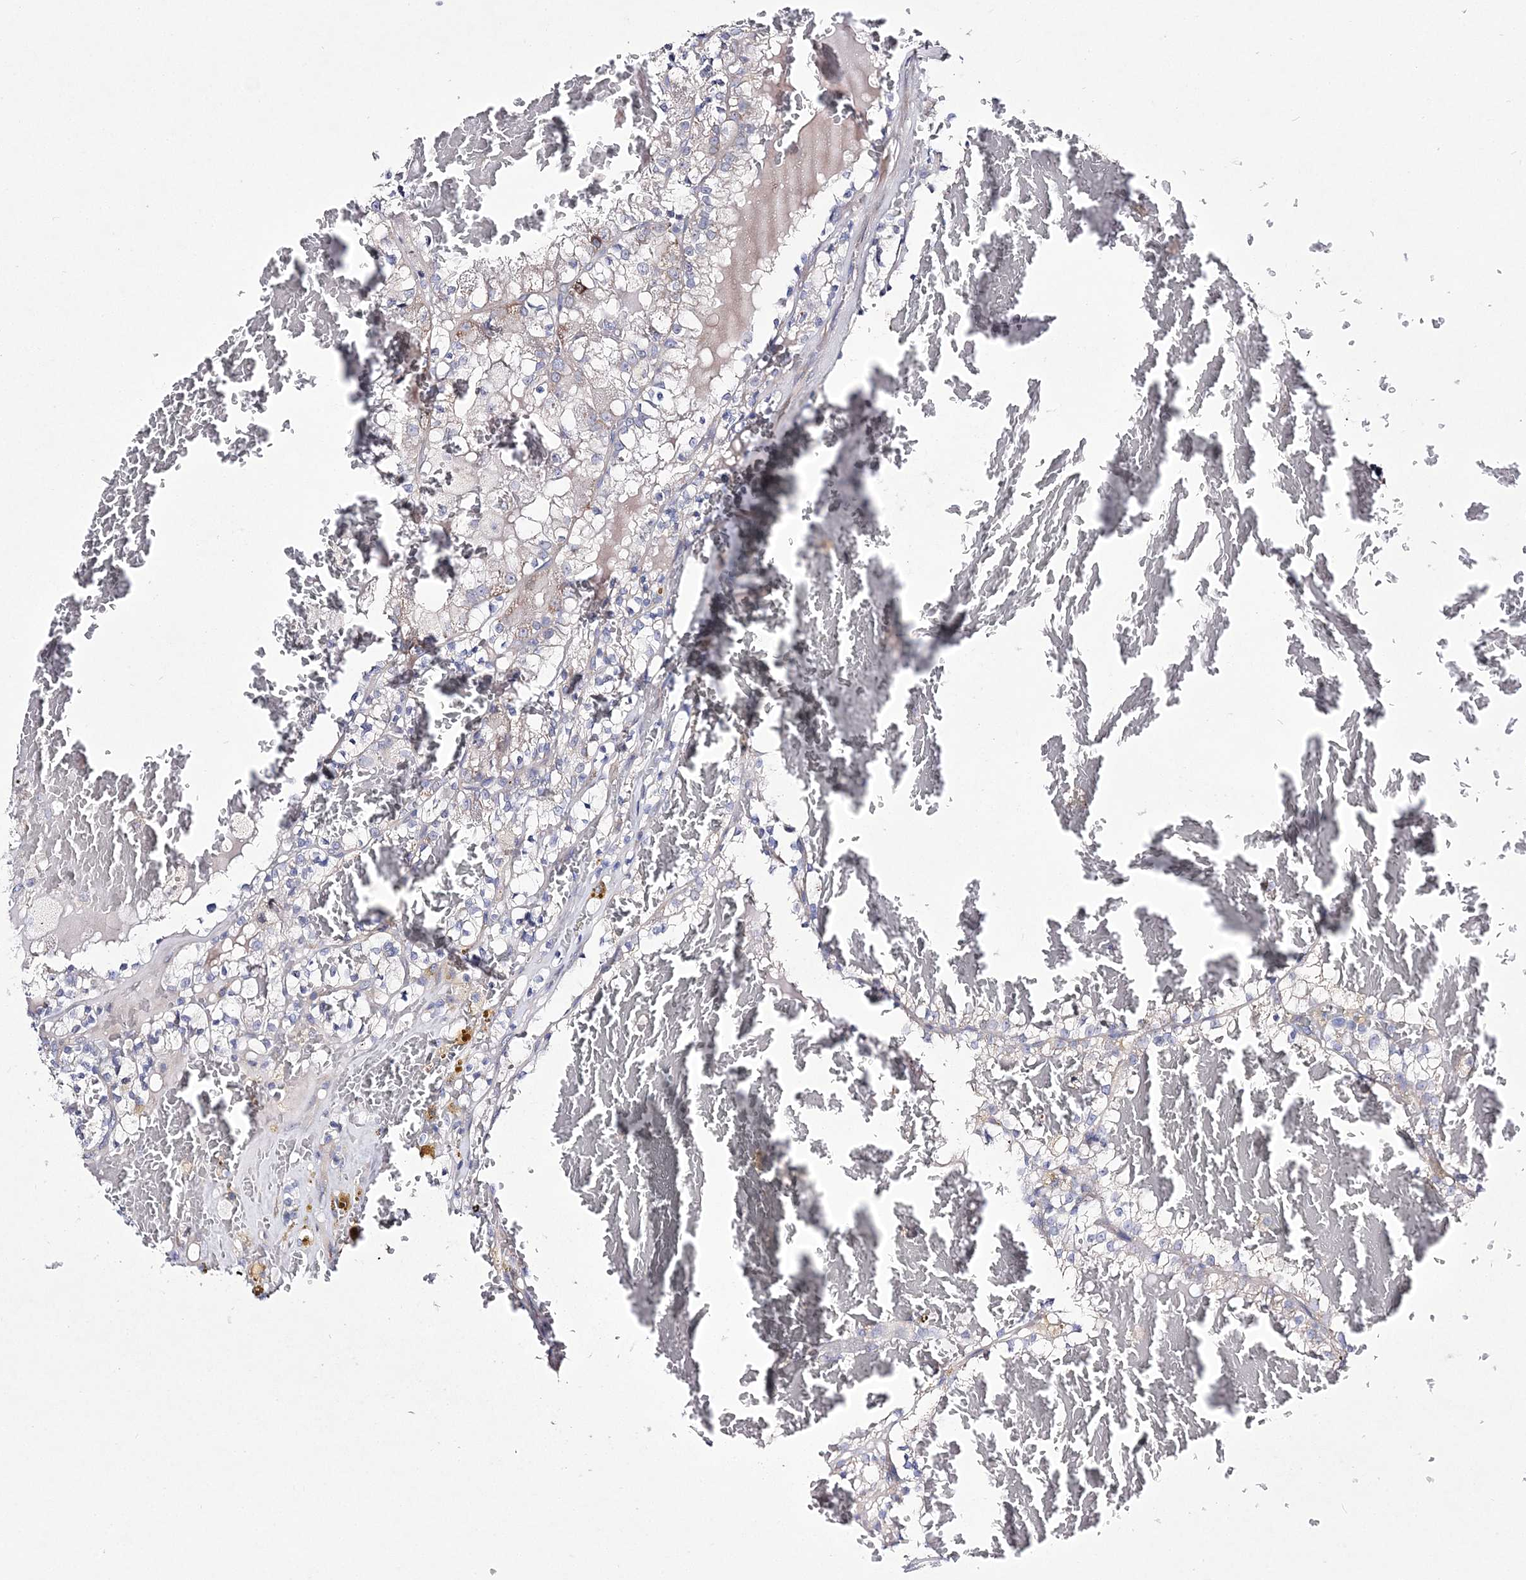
{"staining": {"intensity": "weak", "quantity": "25%-75%", "location": "cytoplasmic/membranous"}, "tissue": "renal cancer", "cell_type": "Tumor cells", "image_type": "cancer", "snomed": [{"axis": "morphology", "description": "Adenocarcinoma, NOS"}, {"axis": "topography", "description": "Kidney"}], "caption": "IHC (DAB) staining of human adenocarcinoma (renal) demonstrates weak cytoplasmic/membranous protein staining in approximately 25%-75% of tumor cells.", "gene": "ANO1", "patient": {"sex": "female", "age": 56}}